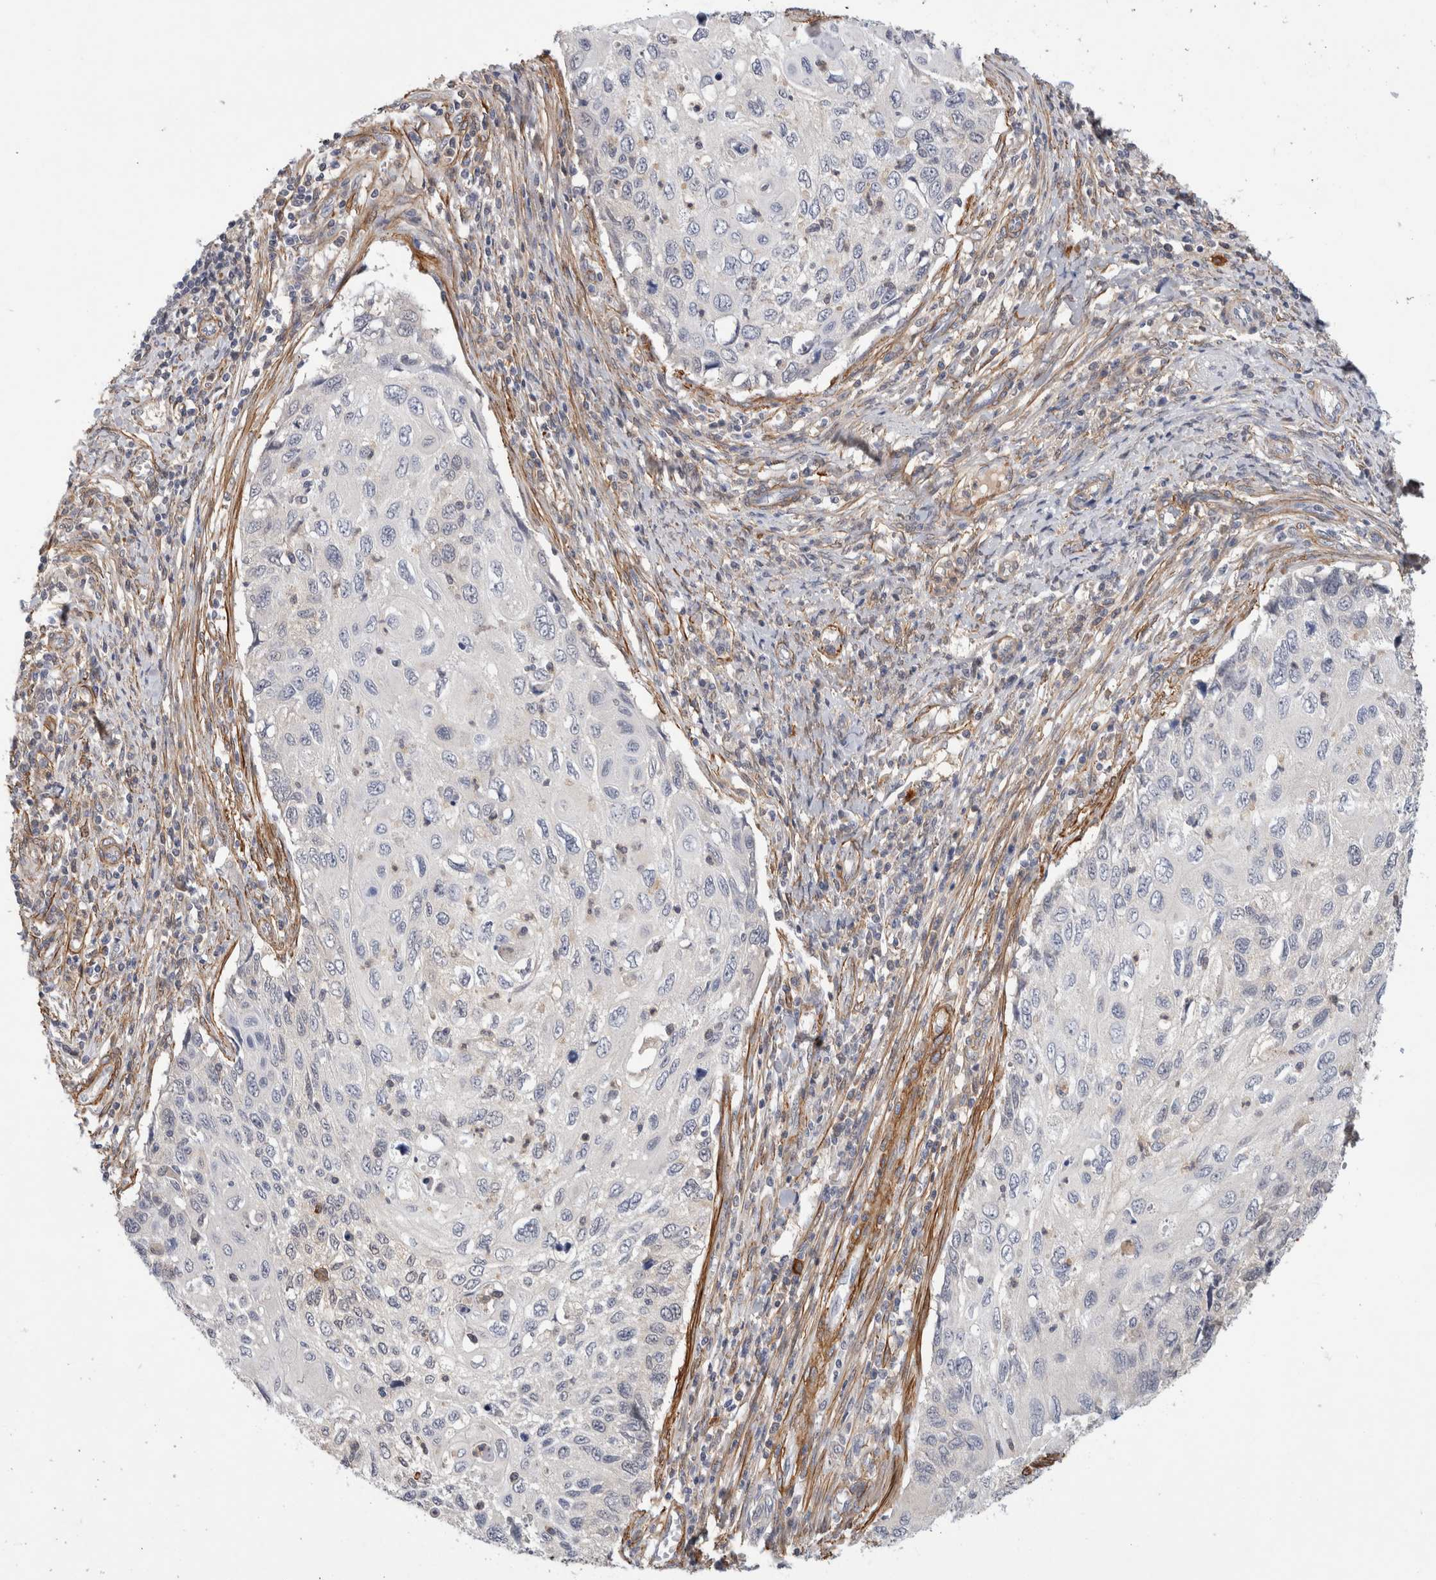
{"staining": {"intensity": "negative", "quantity": "none", "location": "none"}, "tissue": "cervical cancer", "cell_type": "Tumor cells", "image_type": "cancer", "snomed": [{"axis": "morphology", "description": "Squamous cell carcinoma, NOS"}, {"axis": "topography", "description": "Cervix"}], "caption": "Squamous cell carcinoma (cervical) was stained to show a protein in brown. There is no significant expression in tumor cells.", "gene": "PGM1", "patient": {"sex": "female", "age": 70}}